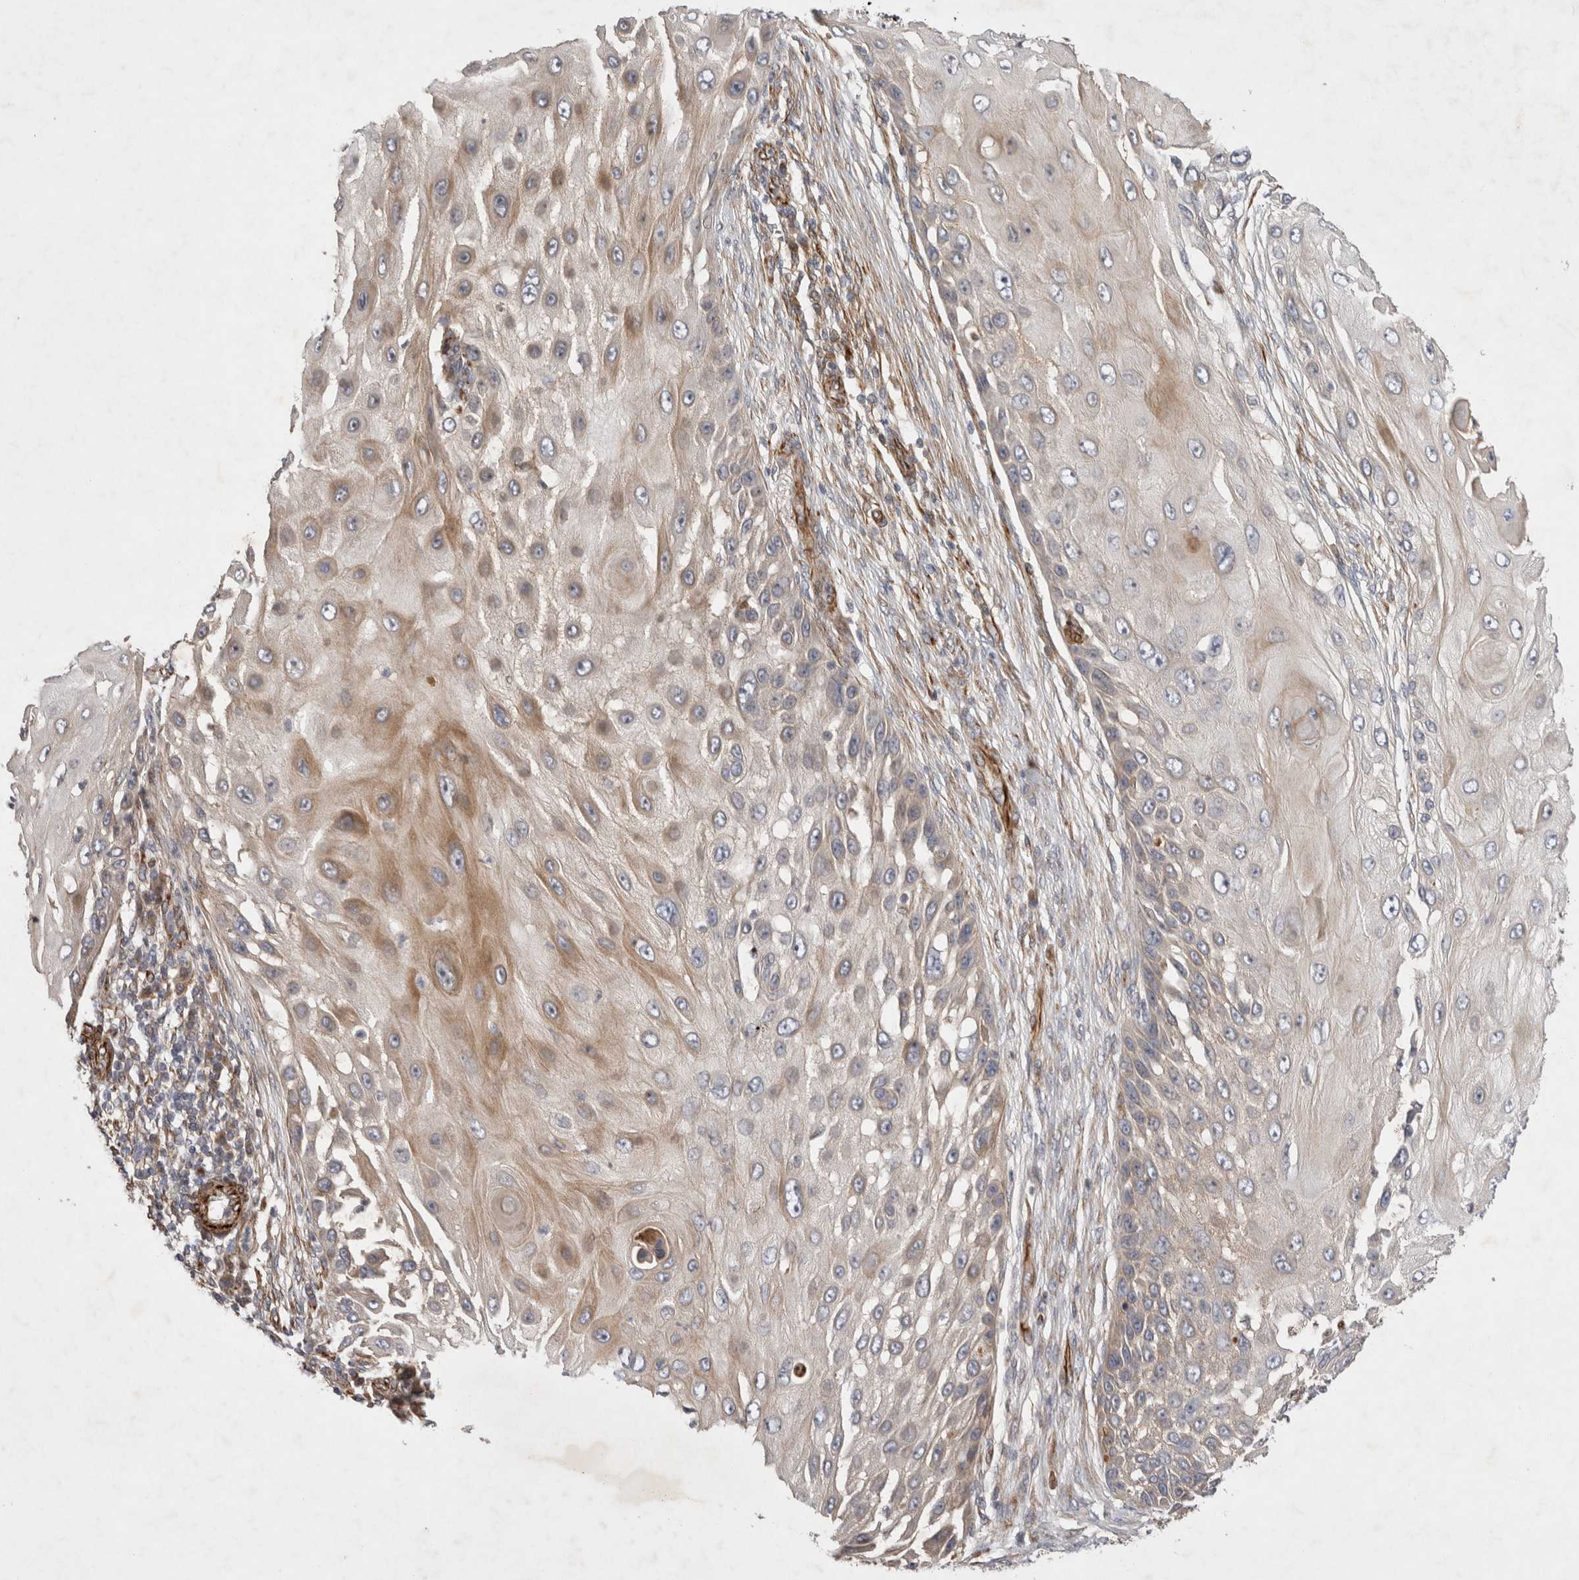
{"staining": {"intensity": "moderate", "quantity": "<25%", "location": "cytoplasmic/membranous"}, "tissue": "skin cancer", "cell_type": "Tumor cells", "image_type": "cancer", "snomed": [{"axis": "morphology", "description": "Squamous cell carcinoma, NOS"}, {"axis": "topography", "description": "Skin"}], "caption": "The photomicrograph demonstrates a brown stain indicating the presence of a protein in the cytoplasmic/membranous of tumor cells in squamous cell carcinoma (skin).", "gene": "NMU", "patient": {"sex": "female", "age": 44}}